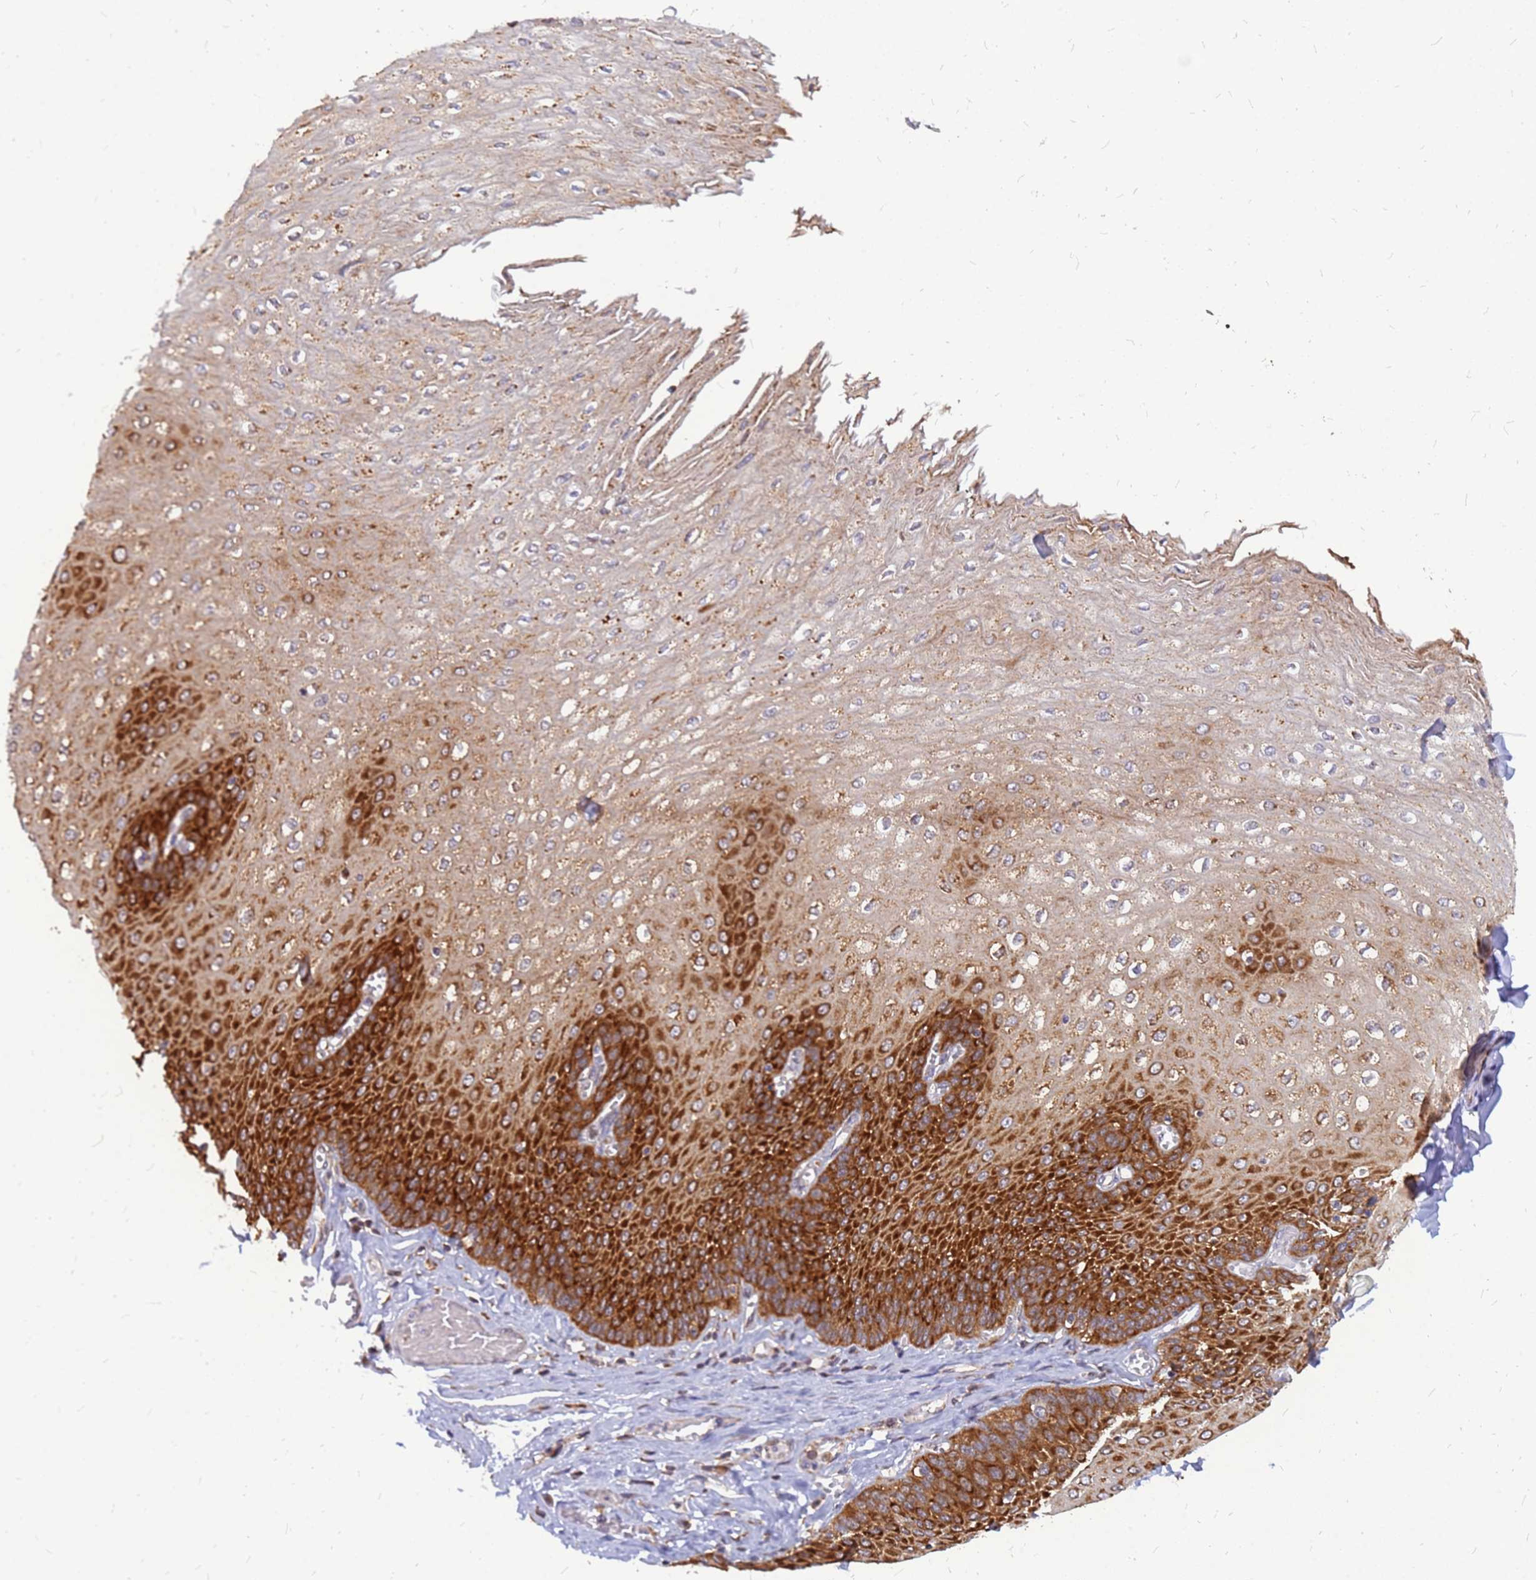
{"staining": {"intensity": "strong", "quantity": "25%-75%", "location": "cytoplasmic/membranous"}, "tissue": "esophagus", "cell_type": "Squamous epithelial cells", "image_type": "normal", "snomed": [{"axis": "morphology", "description": "Normal tissue, NOS"}, {"axis": "topography", "description": "Esophagus"}], "caption": "DAB (3,3'-diaminobenzidine) immunohistochemical staining of benign esophagus demonstrates strong cytoplasmic/membranous protein staining in approximately 25%-75% of squamous epithelial cells. The staining was performed using DAB (3,3'-diaminobenzidine), with brown indicating positive protein expression. Nuclei are stained blue with hematoxylin.", "gene": "RPL8", "patient": {"sex": "male", "age": 60}}